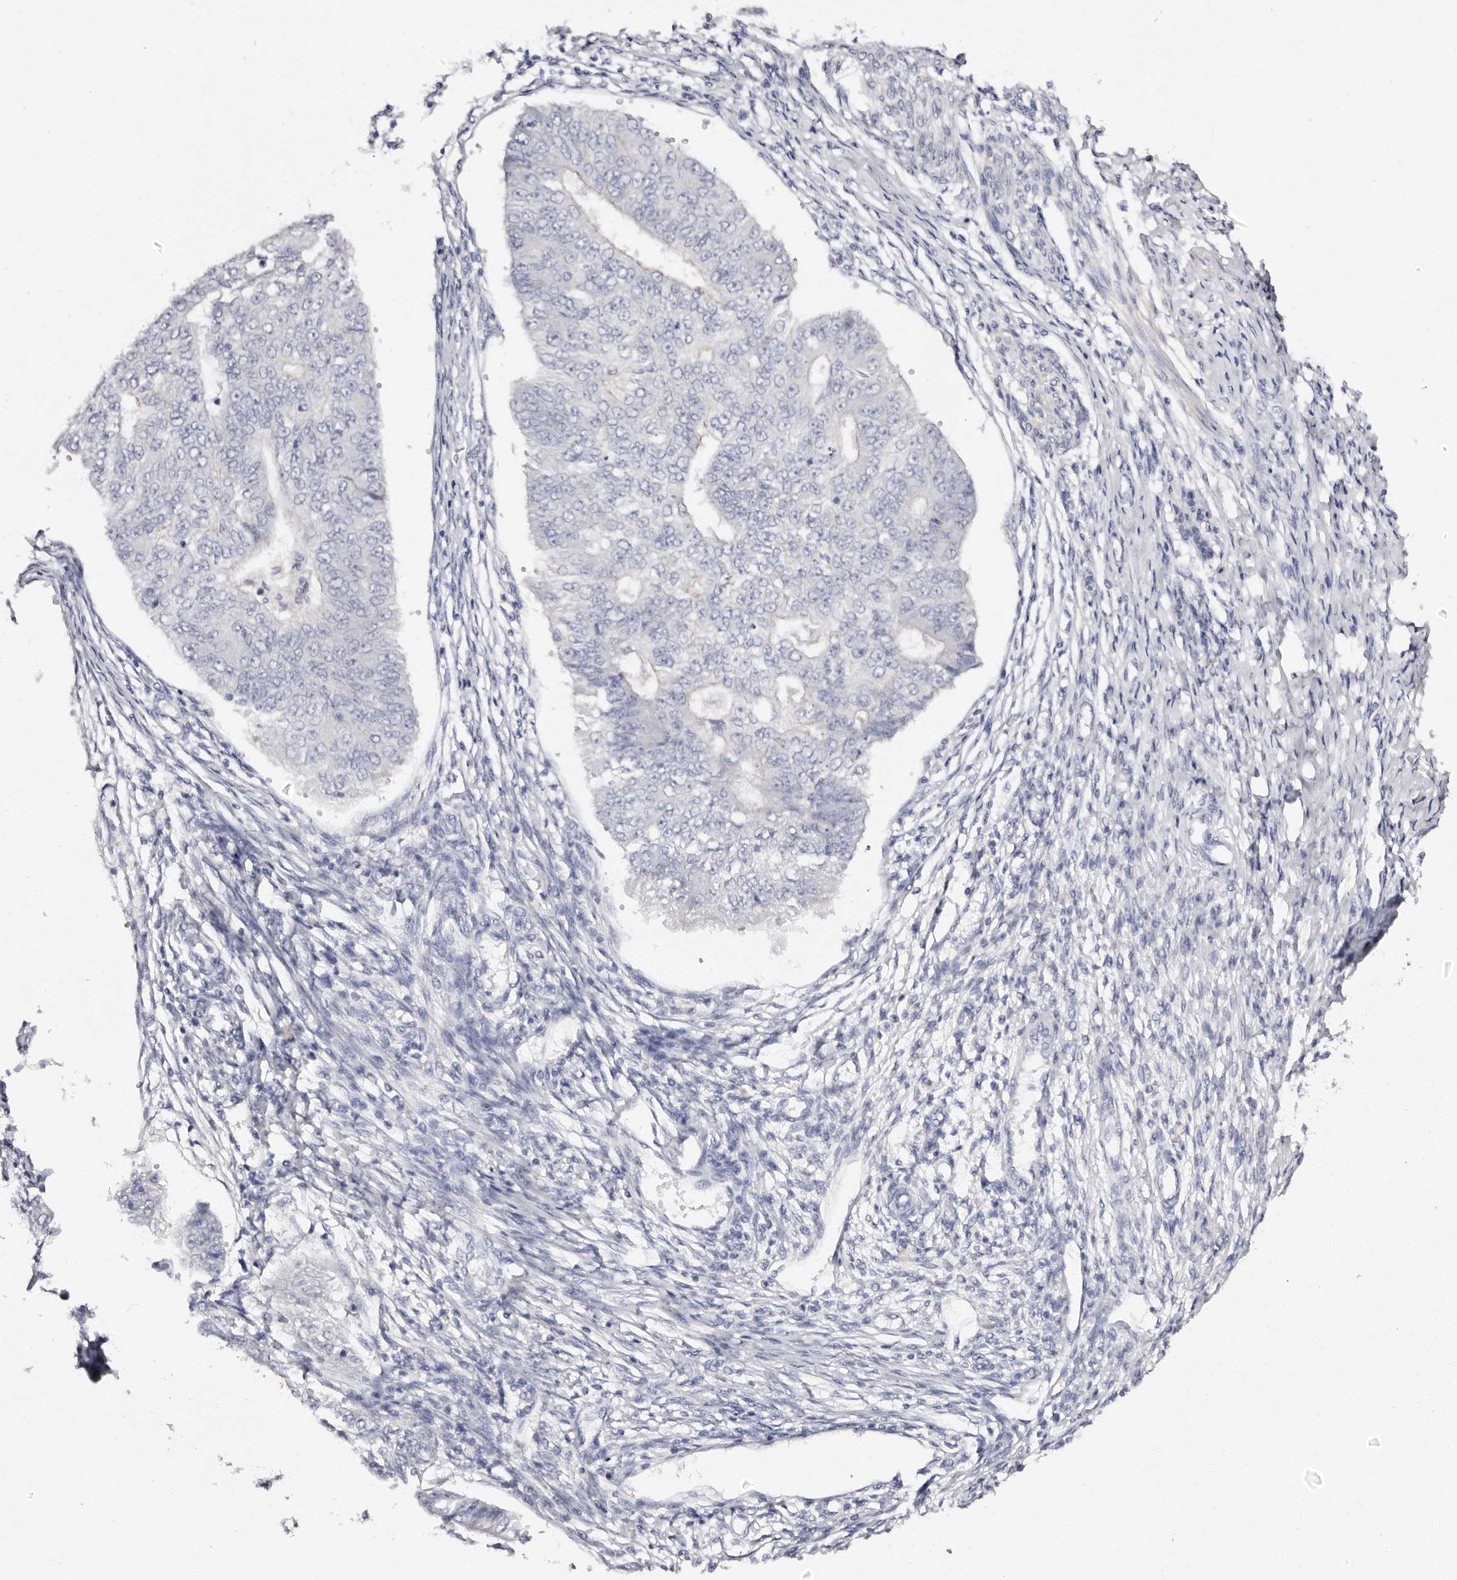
{"staining": {"intensity": "negative", "quantity": "none", "location": "none"}, "tissue": "endometrial cancer", "cell_type": "Tumor cells", "image_type": "cancer", "snomed": [{"axis": "morphology", "description": "Adenocarcinoma, NOS"}, {"axis": "topography", "description": "Endometrium"}], "caption": "This is an immunohistochemistry histopathology image of adenocarcinoma (endometrial). There is no positivity in tumor cells.", "gene": "ROM1", "patient": {"sex": "female", "age": 32}}